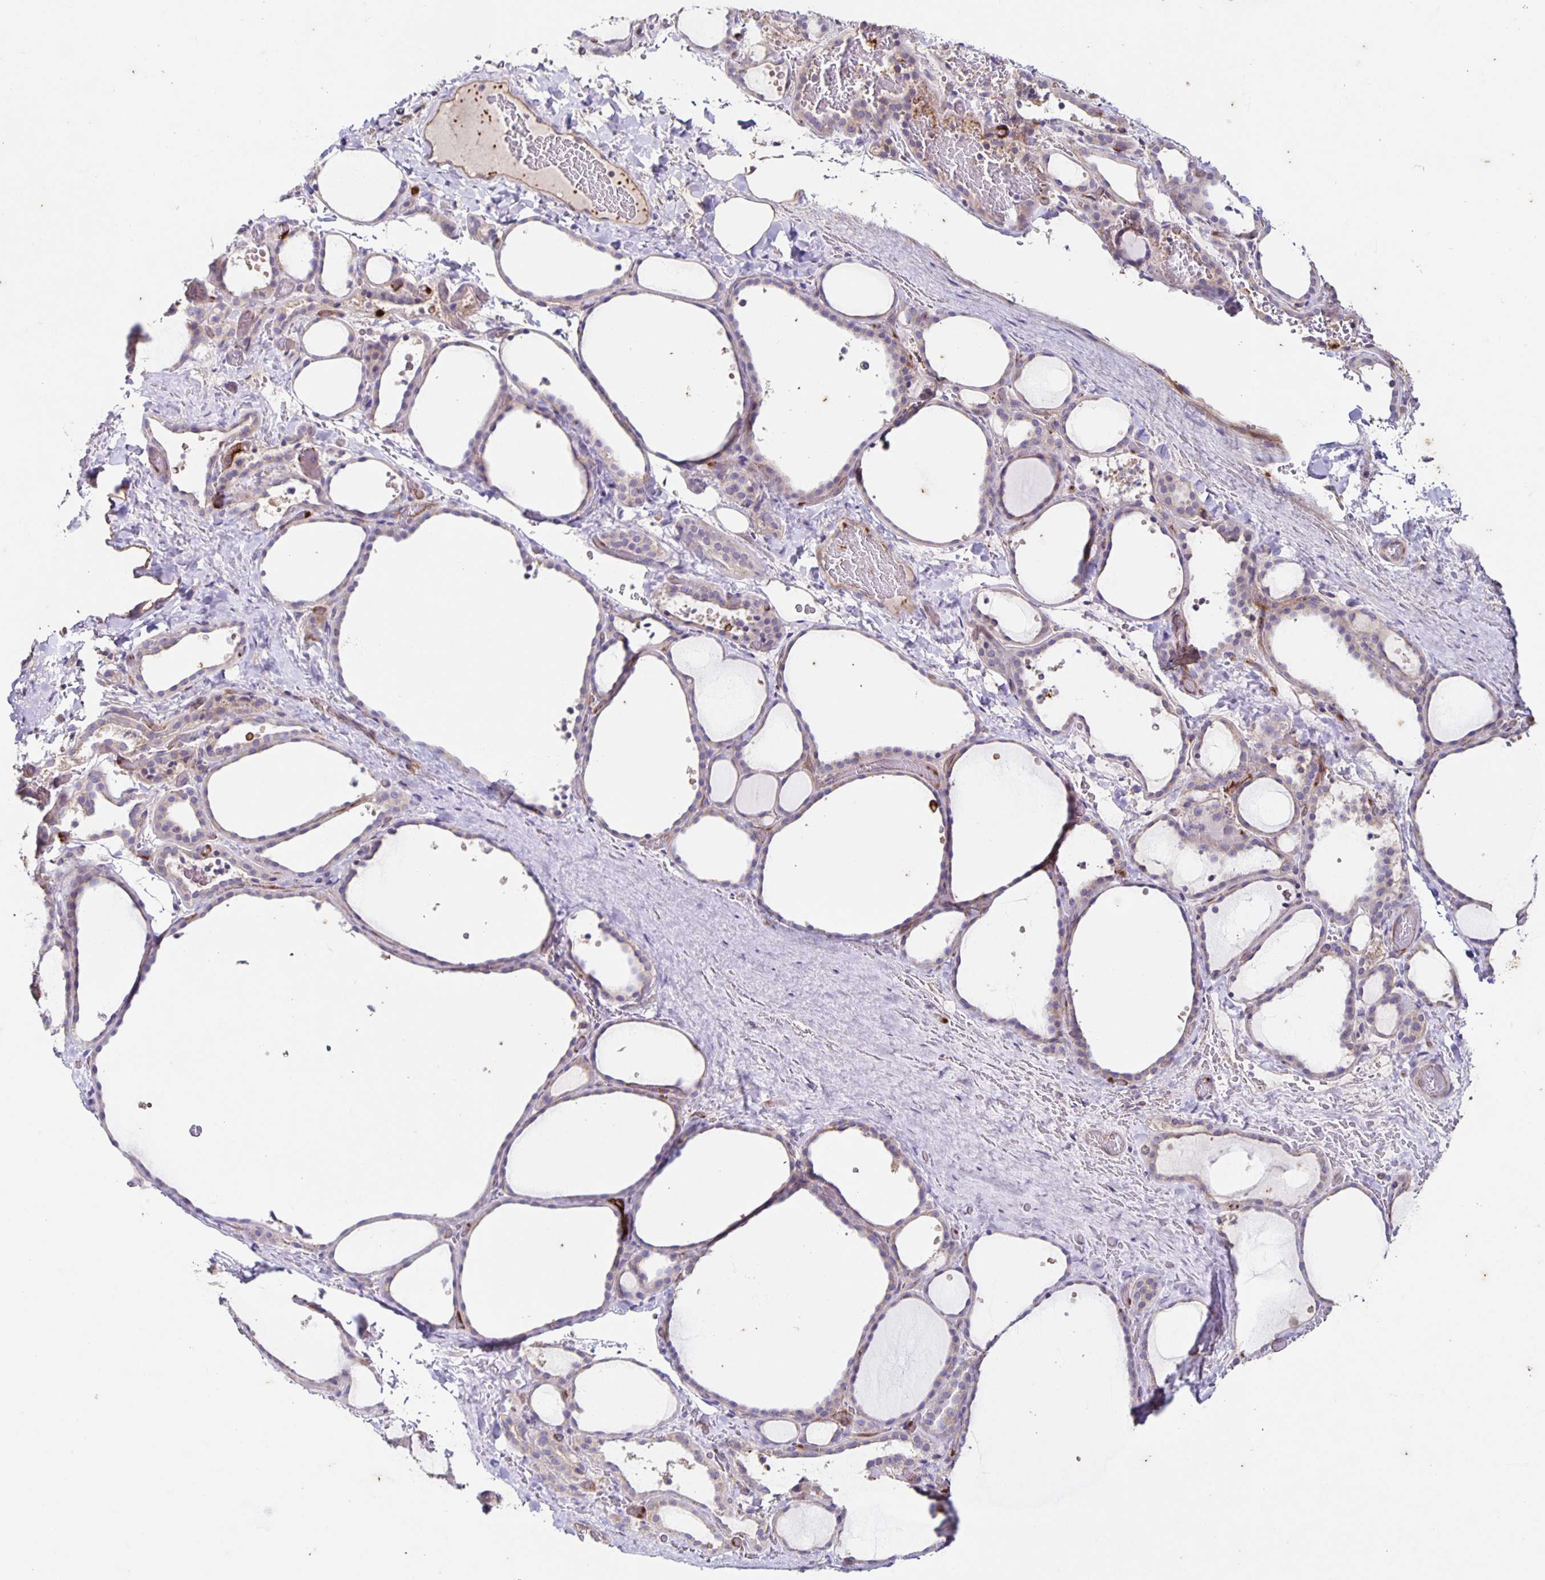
{"staining": {"intensity": "moderate", "quantity": "<25%", "location": "cytoplasmic/membranous"}, "tissue": "thyroid gland", "cell_type": "Glandular cells", "image_type": "normal", "snomed": [{"axis": "morphology", "description": "Normal tissue, NOS"}, {"axis": "topography", "description": "Thyroid gland"}], "caption": "Immunohistochemical staining of normal human thyroid gland reveals <25% levels of moderate cytoplasmic/membranous protein staining in about <25% of glandular cells.", "gene": "ITGA2", "patient": {"sex": "female", "age": 36}}